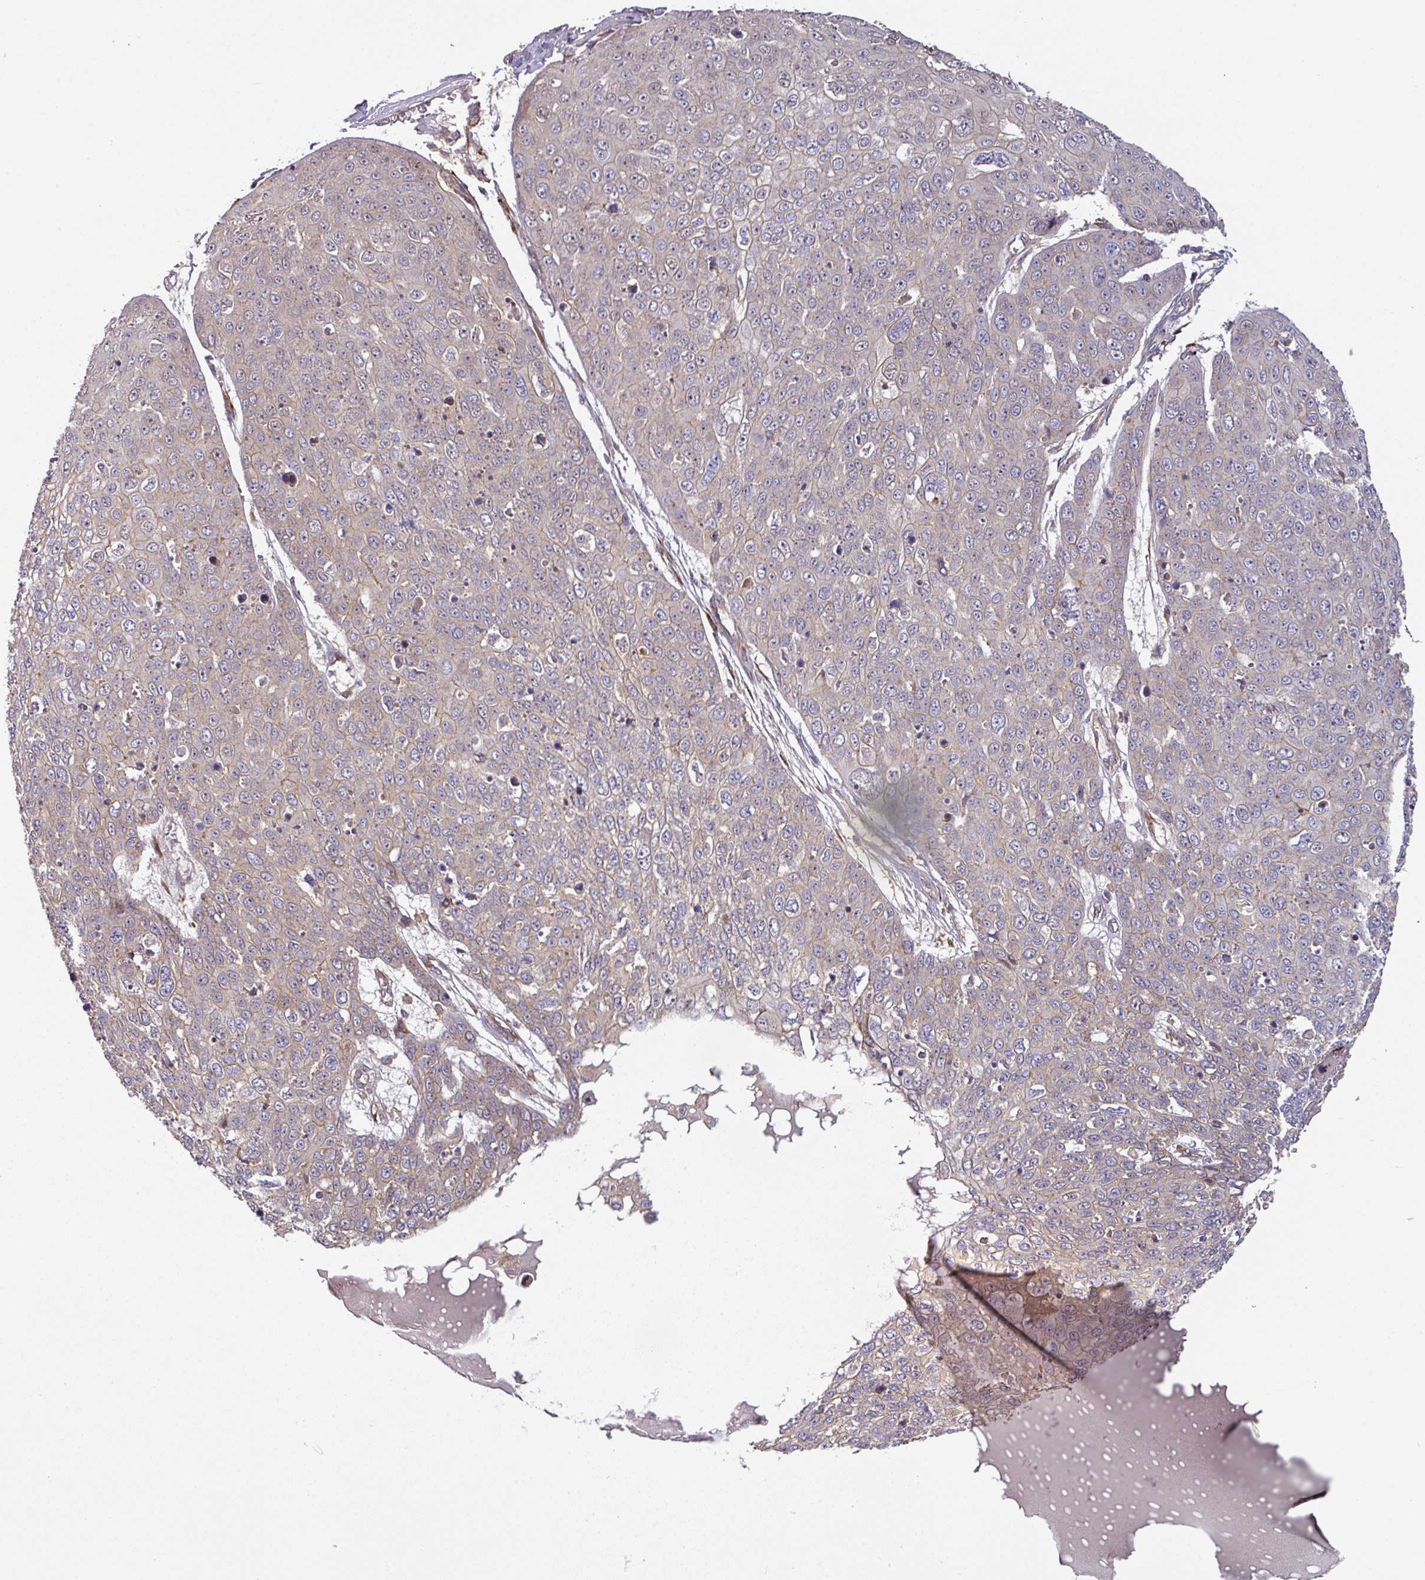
{"staining": {"intensity": "weak", "quantity": "25%-75%", "location": "cytoplasmic/membranous"}, "tissue": "skin cancer", "cell_type": "Tumor cells", "image_type": "cancer", "snomed": [{"axis": "morphology", "description": "Squamous cell carcinoma, NOS"}, {"axis": "topography", "description": "Skin"}], "caption": "Brown immunohistochemical staining in human skin squamous cell carcinoma shows weak cytoplasmic/membranous staining in about 25%-75% of tumor cells. The protein of interest is stained brown, and the nuclei are stained in blue (DAB IHC with brightfield microscopy, high magnification).", "gene": "CASP2", "patient": {"sex": "male", "age": 71}}